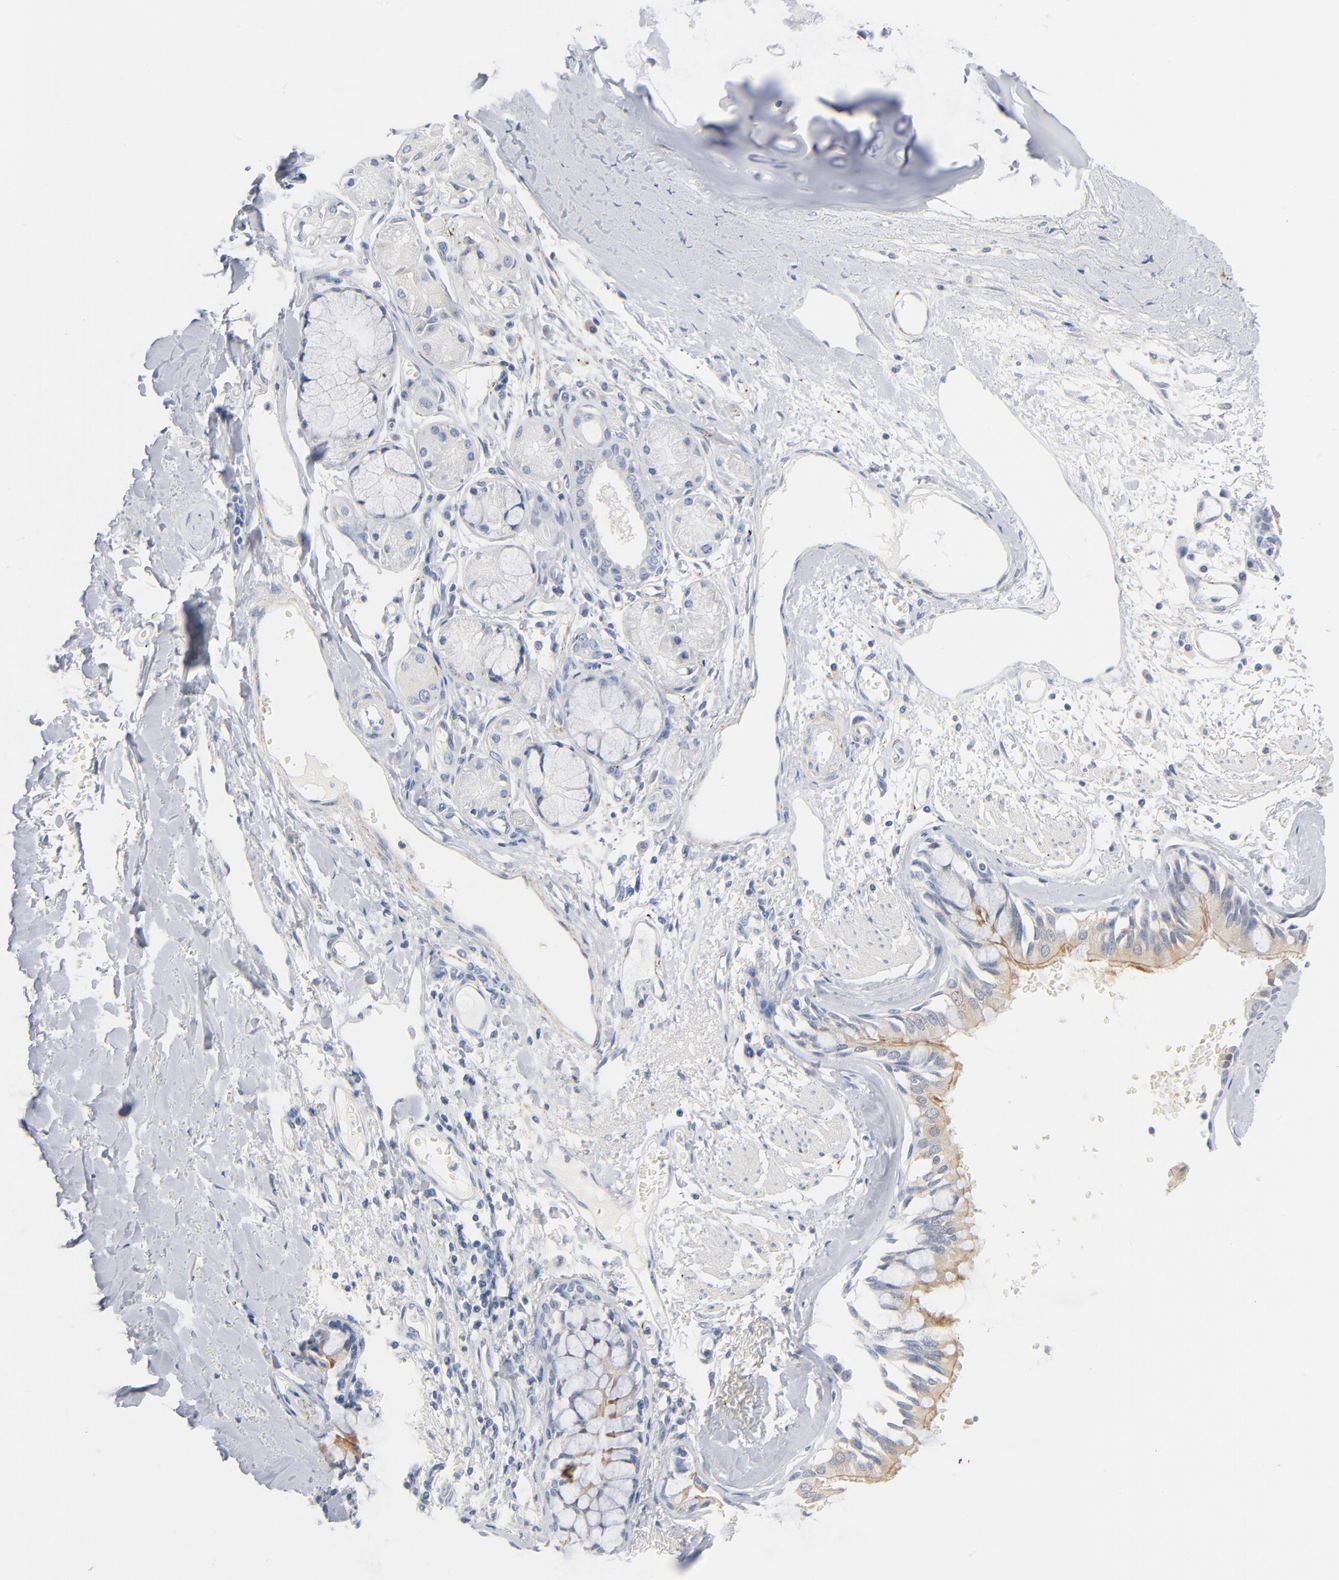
{"staining": {"intensity": "weak", "quantity": "25%-75%", "location": "cytoplasmic/membranous"}, "tissue": "bronchus", "cell_type": "Respiratory epithelial cells", "image_type": "normal", "snomed": [{"axis": "morphology", "description": "Normal tissue, NOS"}, {"axis": "topography", "description": "Bronchus"}, {"axis": "topography", "description": "Lung"}], "caption": "Protein expression by IHC reveals weak cytoplasmic/membranous expression in approximately 25%-75% of respiratory epithelial cells in normal bronchus. The staining was performed using DAB (3,3'-diaminobenzidine), with brown indicating positive protein expression. Nuclei are stained blue with hematoxylin.", "gene": "IFT43", "patient": {"sex": "female", "age": 56}}